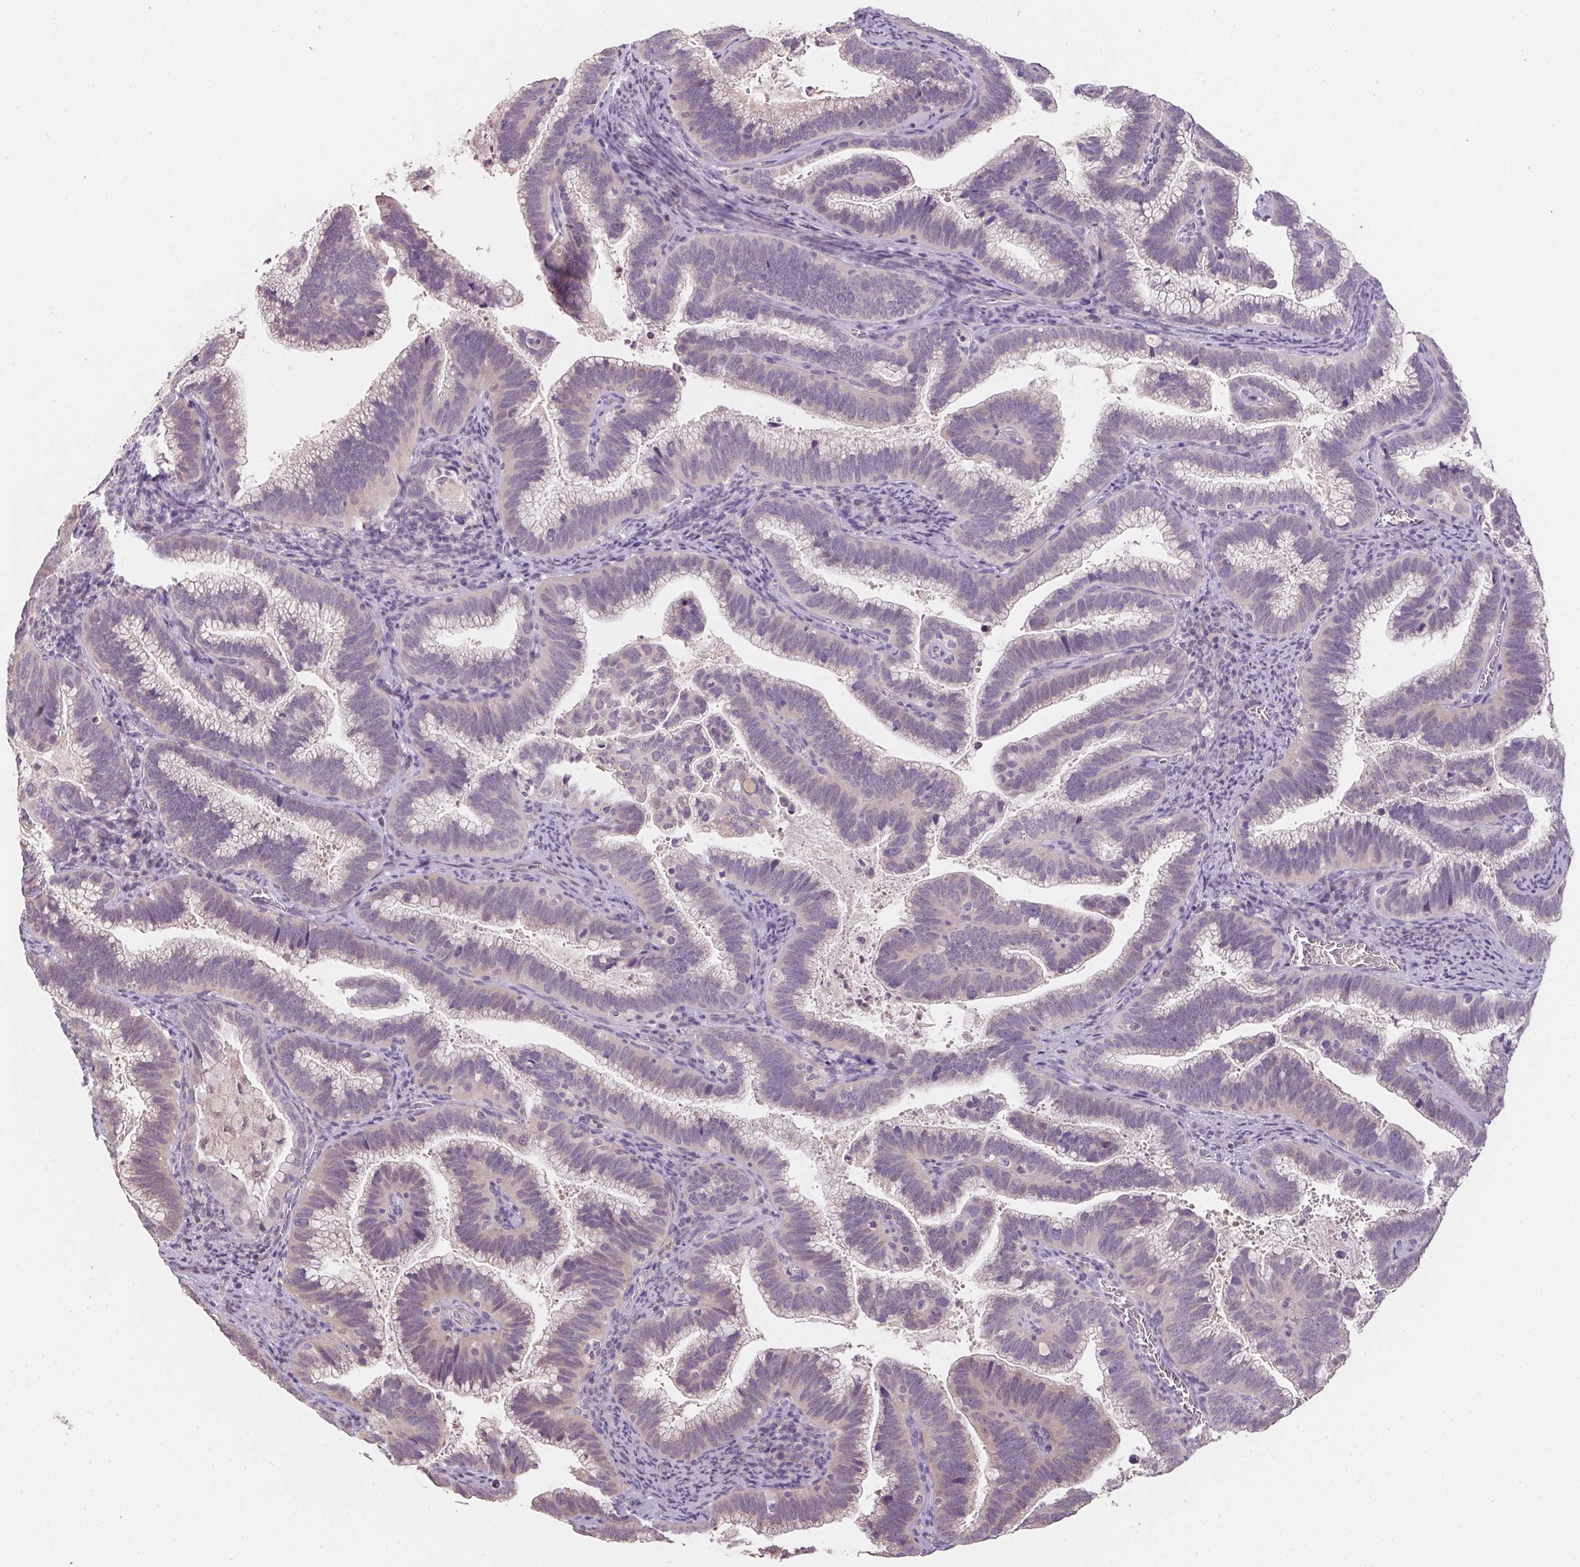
{"staining": {"intensity": "negative", "quantity": "none", "location": "none"}, "tissue": "cervical cancer", "cell_type": "Tumor cells", "image_type": "cancer", "snomed": [{"axis": "morphology", "description": "Adenocarcinoma, NOS"}, {"axis": "topography", "description": "Cervix"}], "caption": "This micrograph is of adenocarcinoma (cervical) stained with immunohistochemistry (IHC) to label a protein in brown with the nuclei are counter-stained blue. There is no expression in tumor cells.", "gene": "ALDH8A1", "patient": {"sex": "female", "age": 61}}